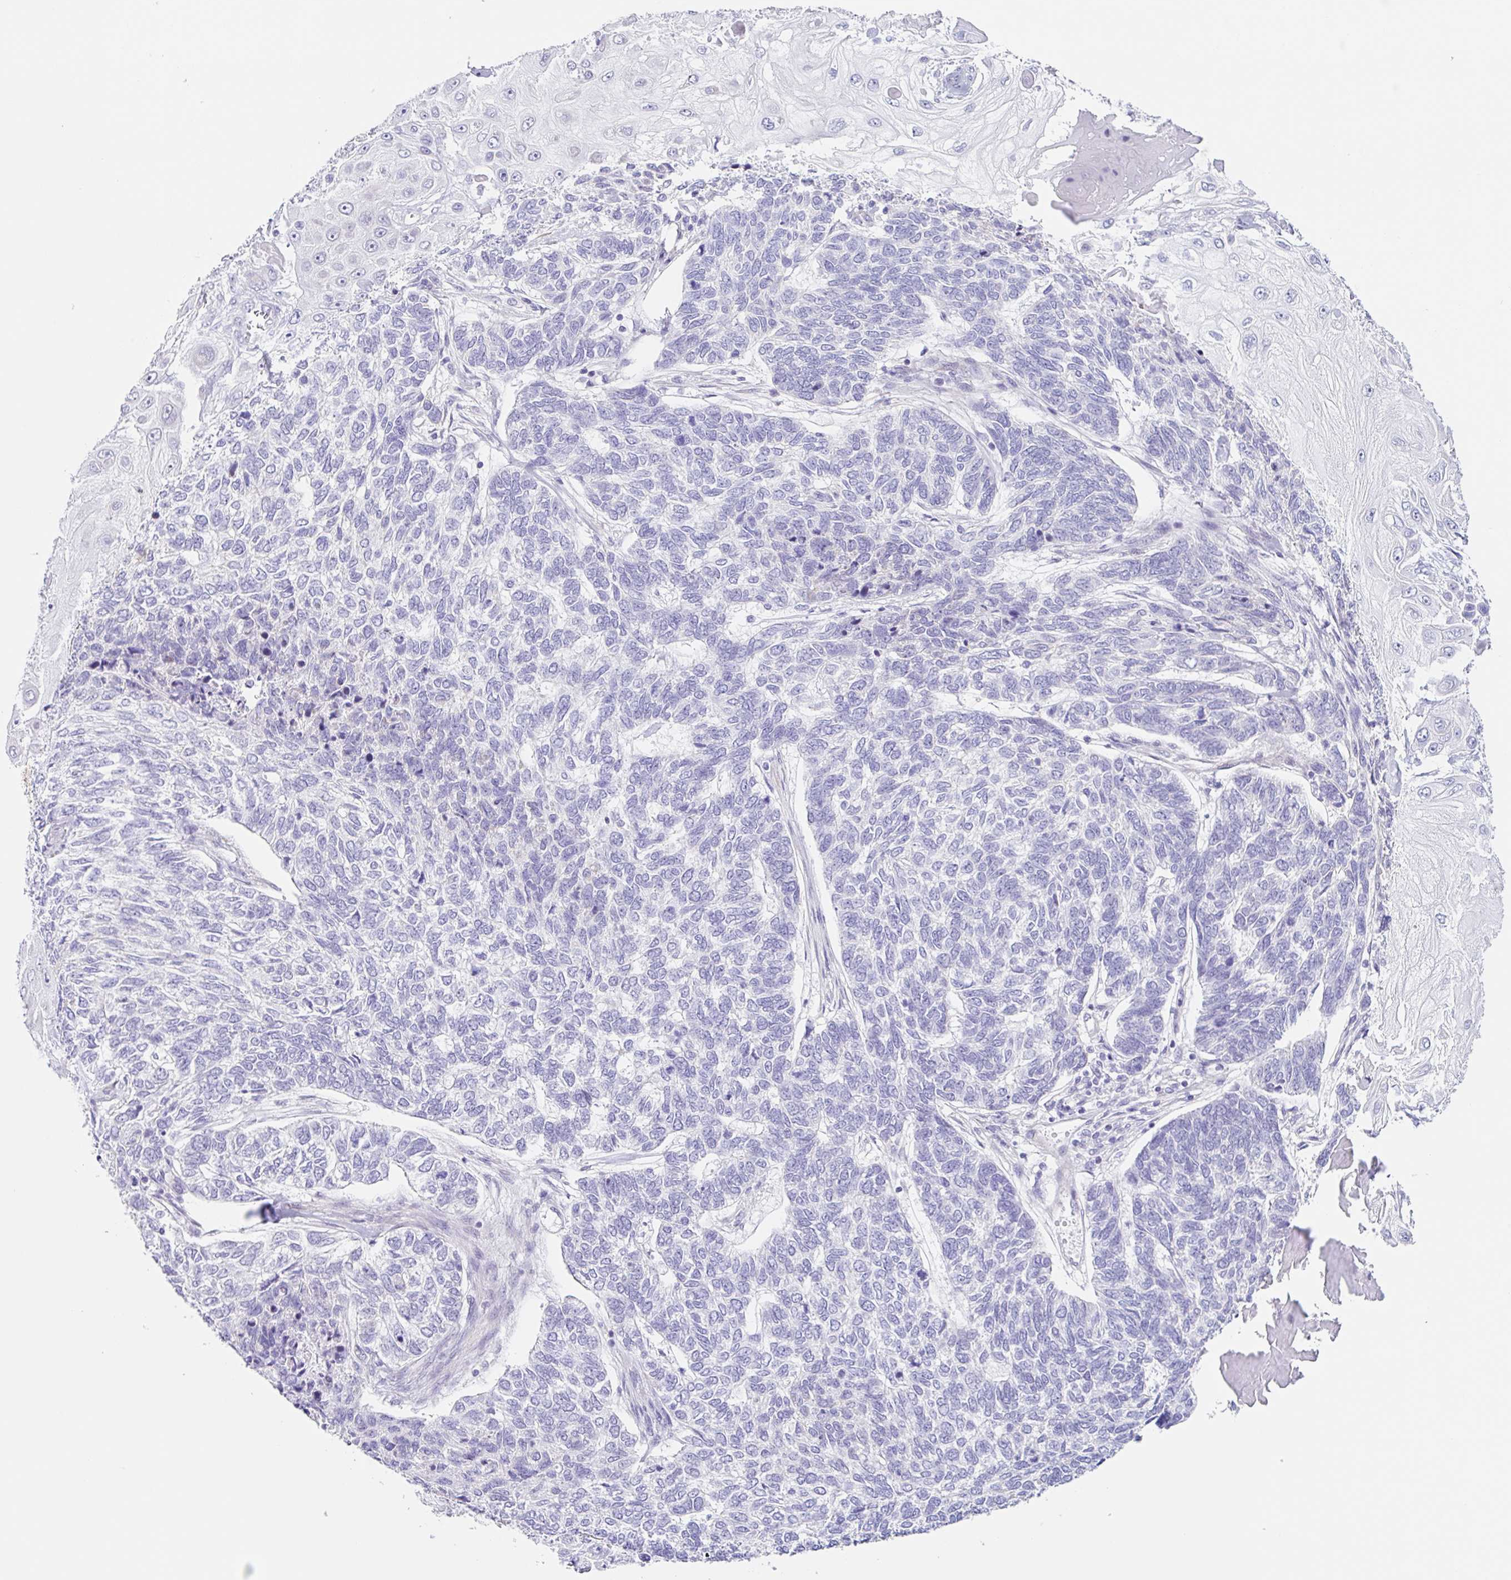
{"staining": {"intensity": "negative", "quantity": "none", "location": "none"}, "tissue": "skin cancer", "cell_type": "Tumor cells", "image_type": "cancer", "snomed": [{"axis": "morphology", "description": "Basal cell carcinoma"}, {"axis": "topography", "description": "Skin"}], "caption": "This is an immunohistochemistry (IHC) histopathology image of human skin cancer. There is no expression in tumor cells.", "gene": "DCAF17", "patient": {"sex": "female", "age": 65}}